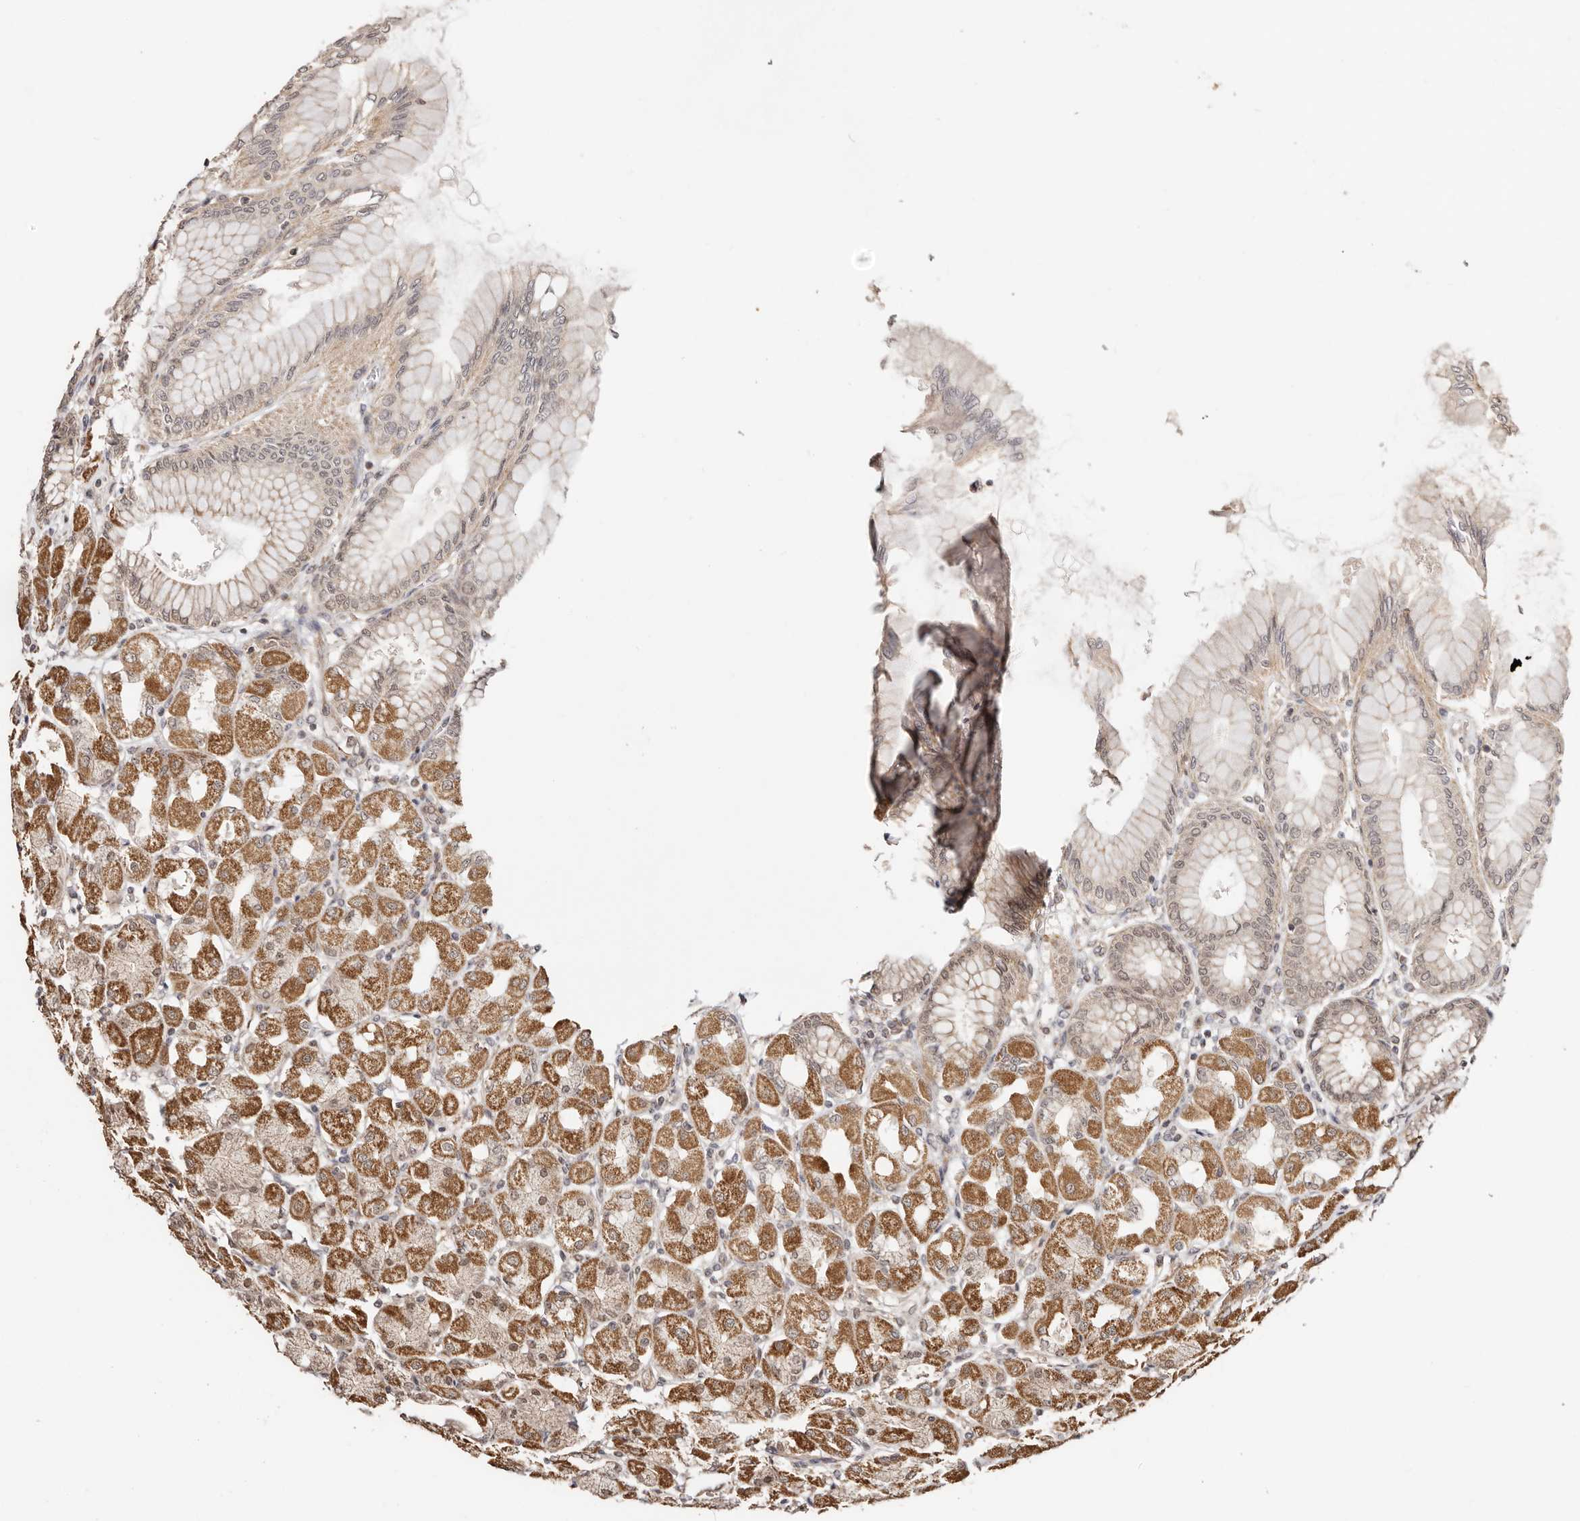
{"staining": {"intensity": "moderate", "quantity": ">75%", "location": "cytoplasmic/membranous,nuclear"}, "tissue": "stomach", "cell_type": "Glandular cells", "image_type": "normal", "snomed": [{"axis": "morphology", "description": "Normal tissue, NOS"}, {"axis": "topography", "description": "Stomach, upper"}], "caption": "Stomach stained with DAB immunohistochemistry exhibits medium levels of moderate cytoplasmic/membranous,nuclear expression in about >75% of glandular cells.", "gene": "CTNNBL1", "patient": {"sex": "female", "age": 56}}